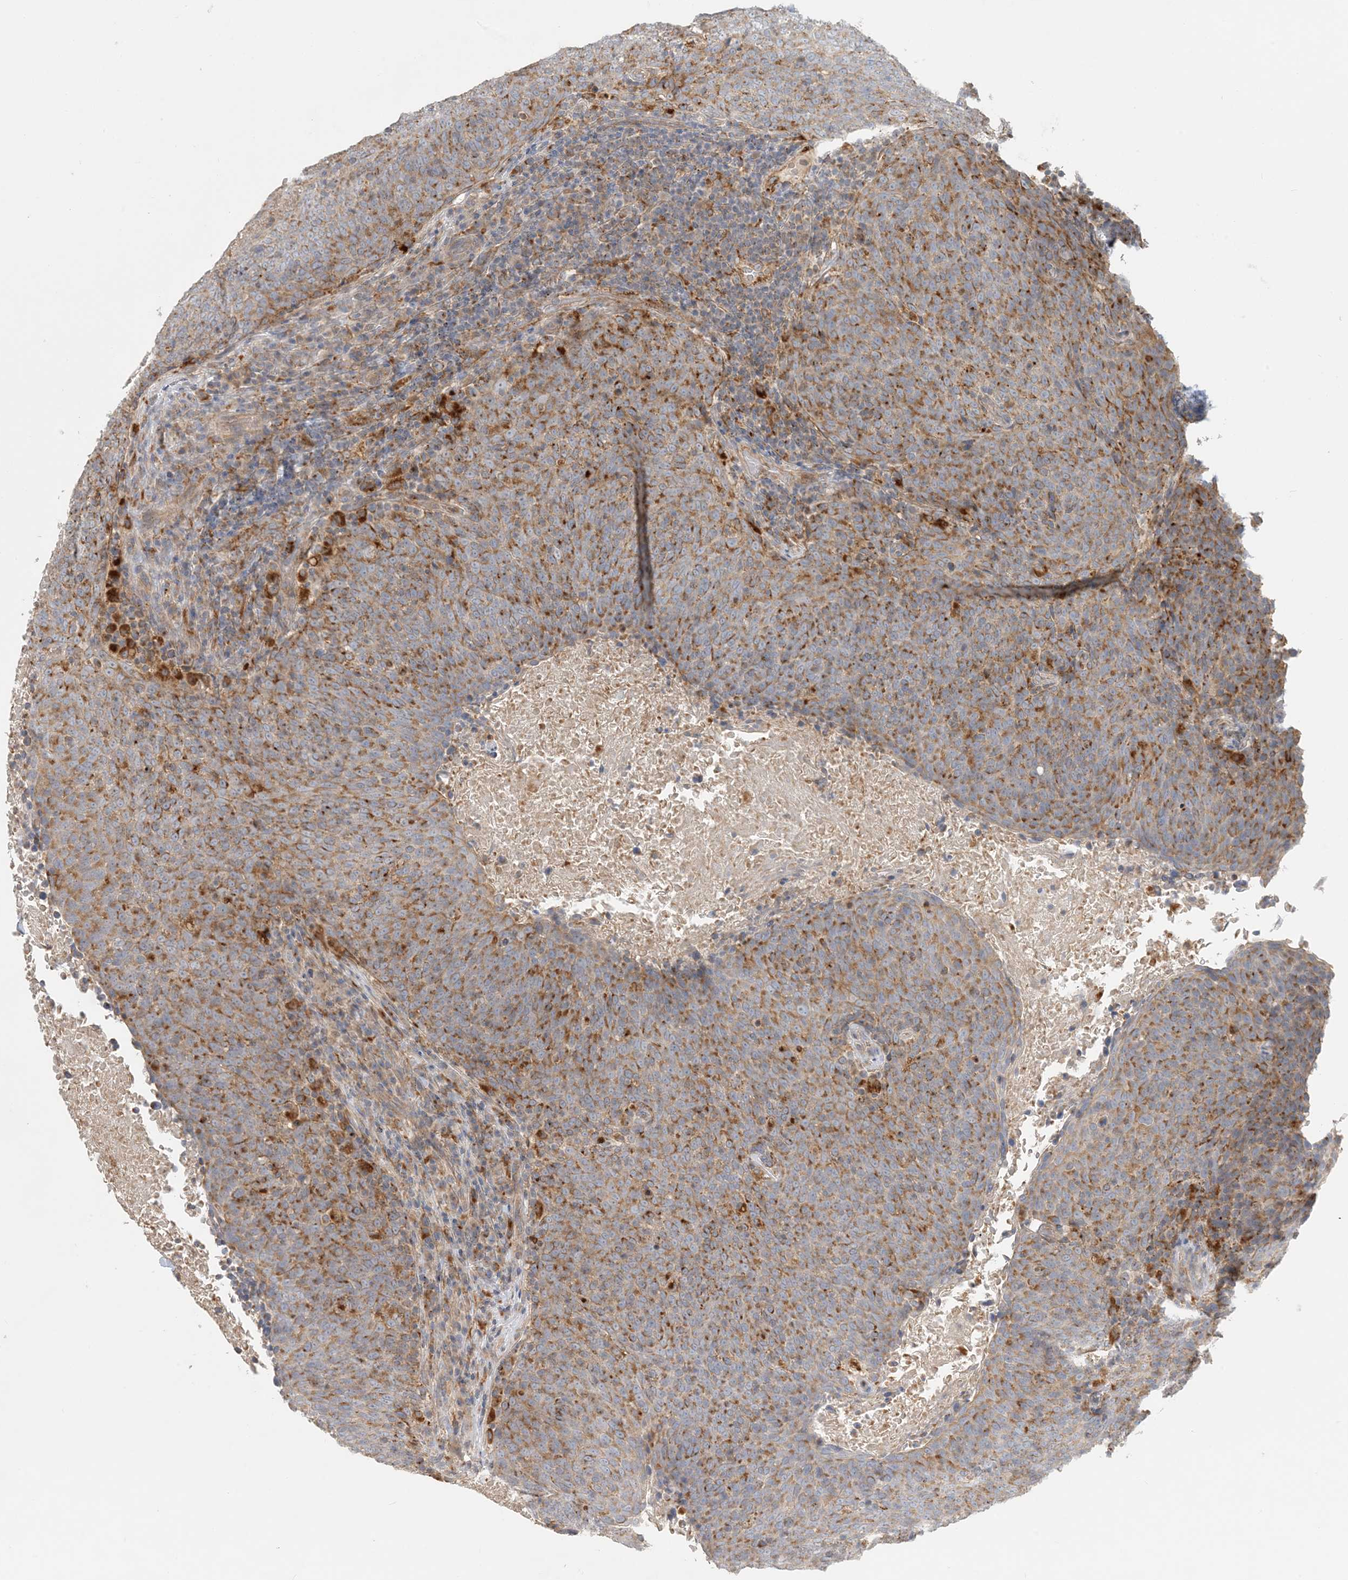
{"staining": {"intensity": "moderate", "quantity": ">75%", "location": "cytoplasmic/membranous"}, "tissue": "head and neck cancer", "cell_type": "Tumor cells", "image_type": "cancer", "snomed": [{"axis": "morphology", "description": "Squamous cell carcinoma, NOS"}, {"axis": "morphology", "description": "Squamous cell carcinoma, metastatic, NOS"}, {"axis": "topography", "description": "Lymph node"}, {"axis": "topography", "description": "Head-Neck"}], "caption": "Moderate cytoplasmic/membranous staining is seen in about >75% of tumor cells in squamous cell carcinoma (head and neck). Immunohistochemistry (ihc) stains the protein of interest in brown and the nuclei are stained blue.", "gene": "SPPL2A", "patient": {"sex": "male", "age": 62}}